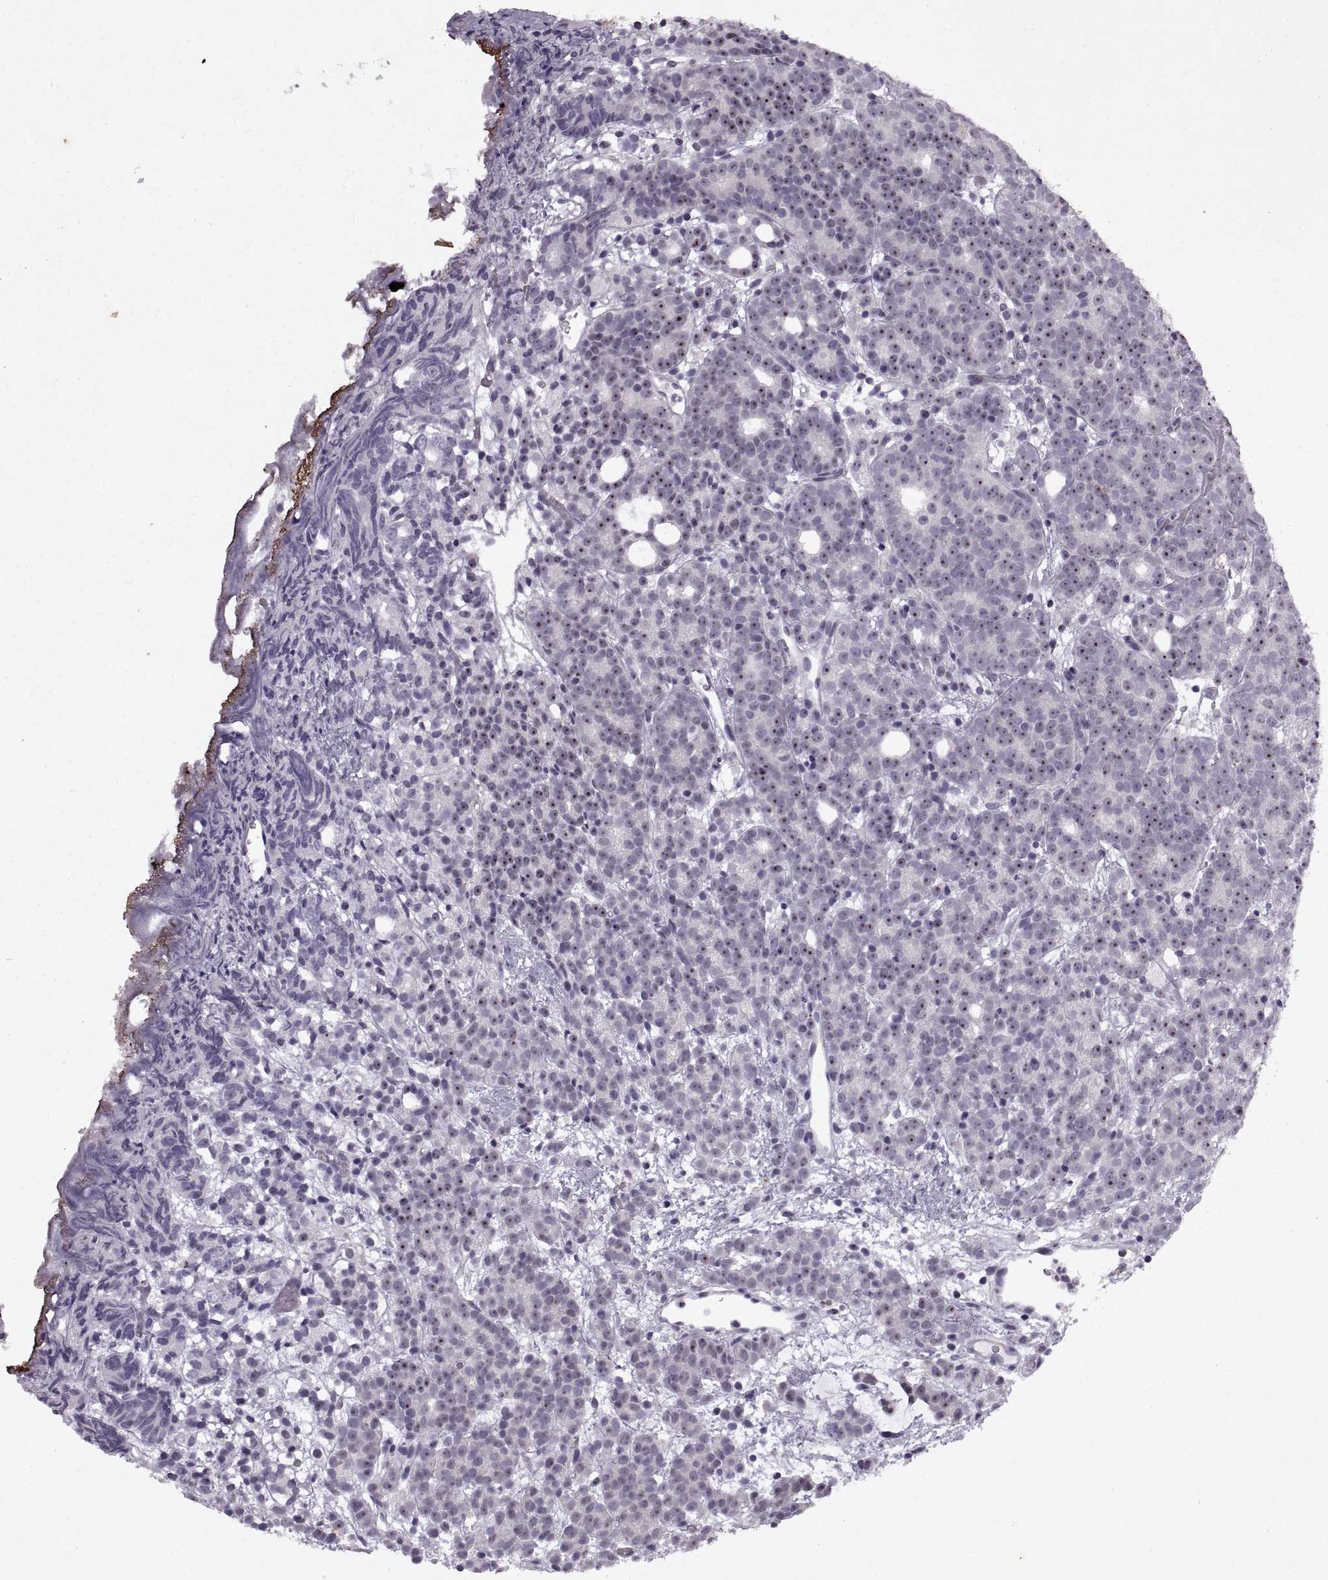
{"staining": {"intensity": "moderate", "quantity": "25%-75%", "location": "nuclear"}, "tissue": "prostate cancer", "cell_type": "Tumor cells", "image_type": "cancer", "snomed": [{"axis": "morphology", "description": "Adenocarcinoma, High grade"}, {"axis": "topography", "description": "Prostate"}], "caption": "Immunohistochemistry image of human prostate high-grade adenocarcinoma stained for a protein (brown), which shows medium levels of moderate nuclear positivity in about 25%-75% of tumor cells.", "gene": "SINHCAF", "patient": {"sex": "male", "age": 53}}